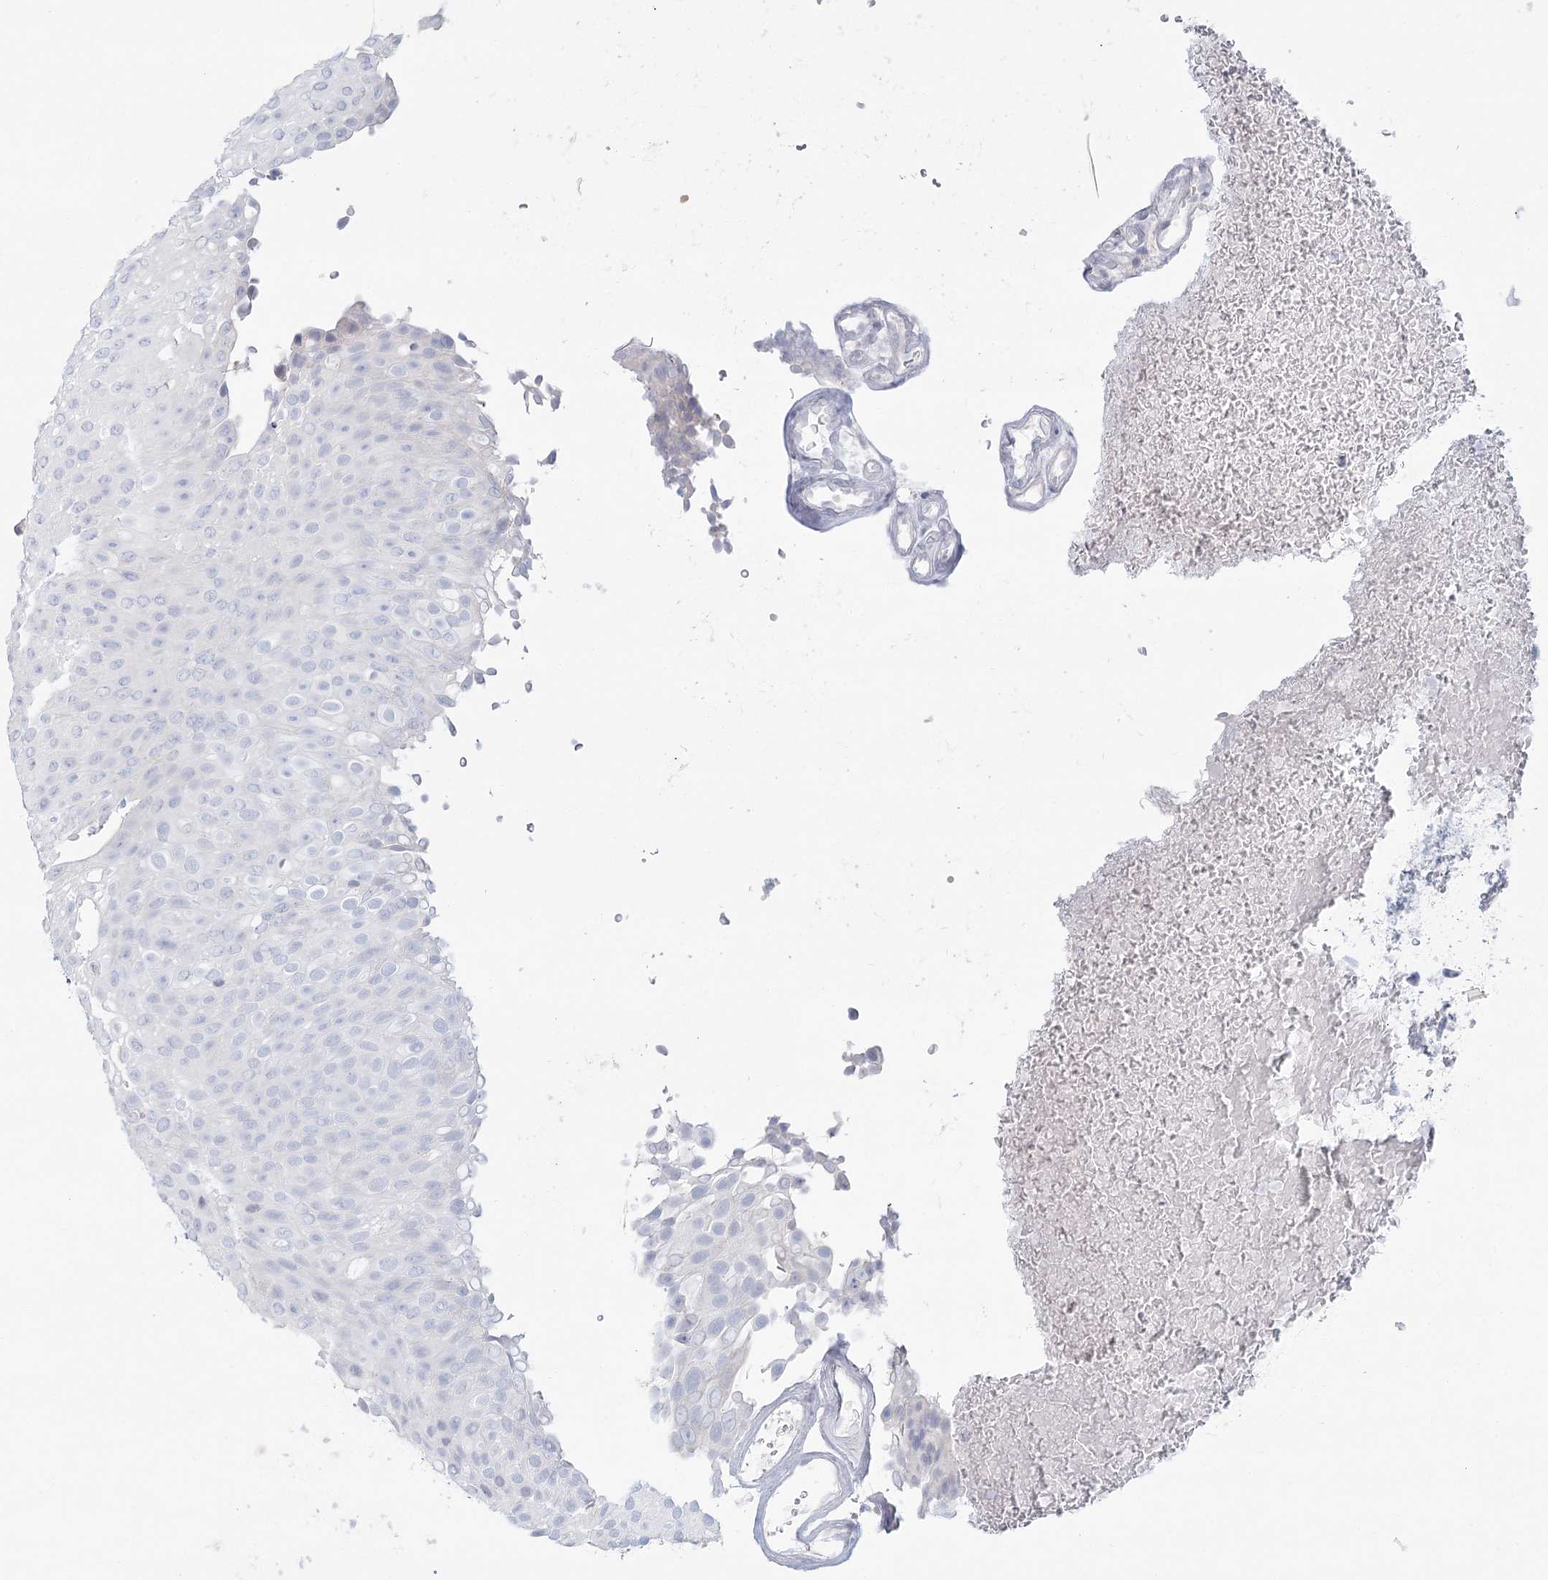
{"staining": {"intensity": "negative", "quantity": "none", "location": "none"}, "tissue": "urothelial cancer", "cell_type": "Tumor cells", "image_type": "cancer", "snomed": [{"axis": "morphology", "description": "Urothelial carcinoma, Low grade"}, {"axis": "topography", "description": "Urinary bladder"}], "caption": "DAB immunohistochemical staining of human urothelial cancer shows no significant positivity in tumor cells.", "gene": "DMGDH", "patient": {"sex": "male", "age": 78}}